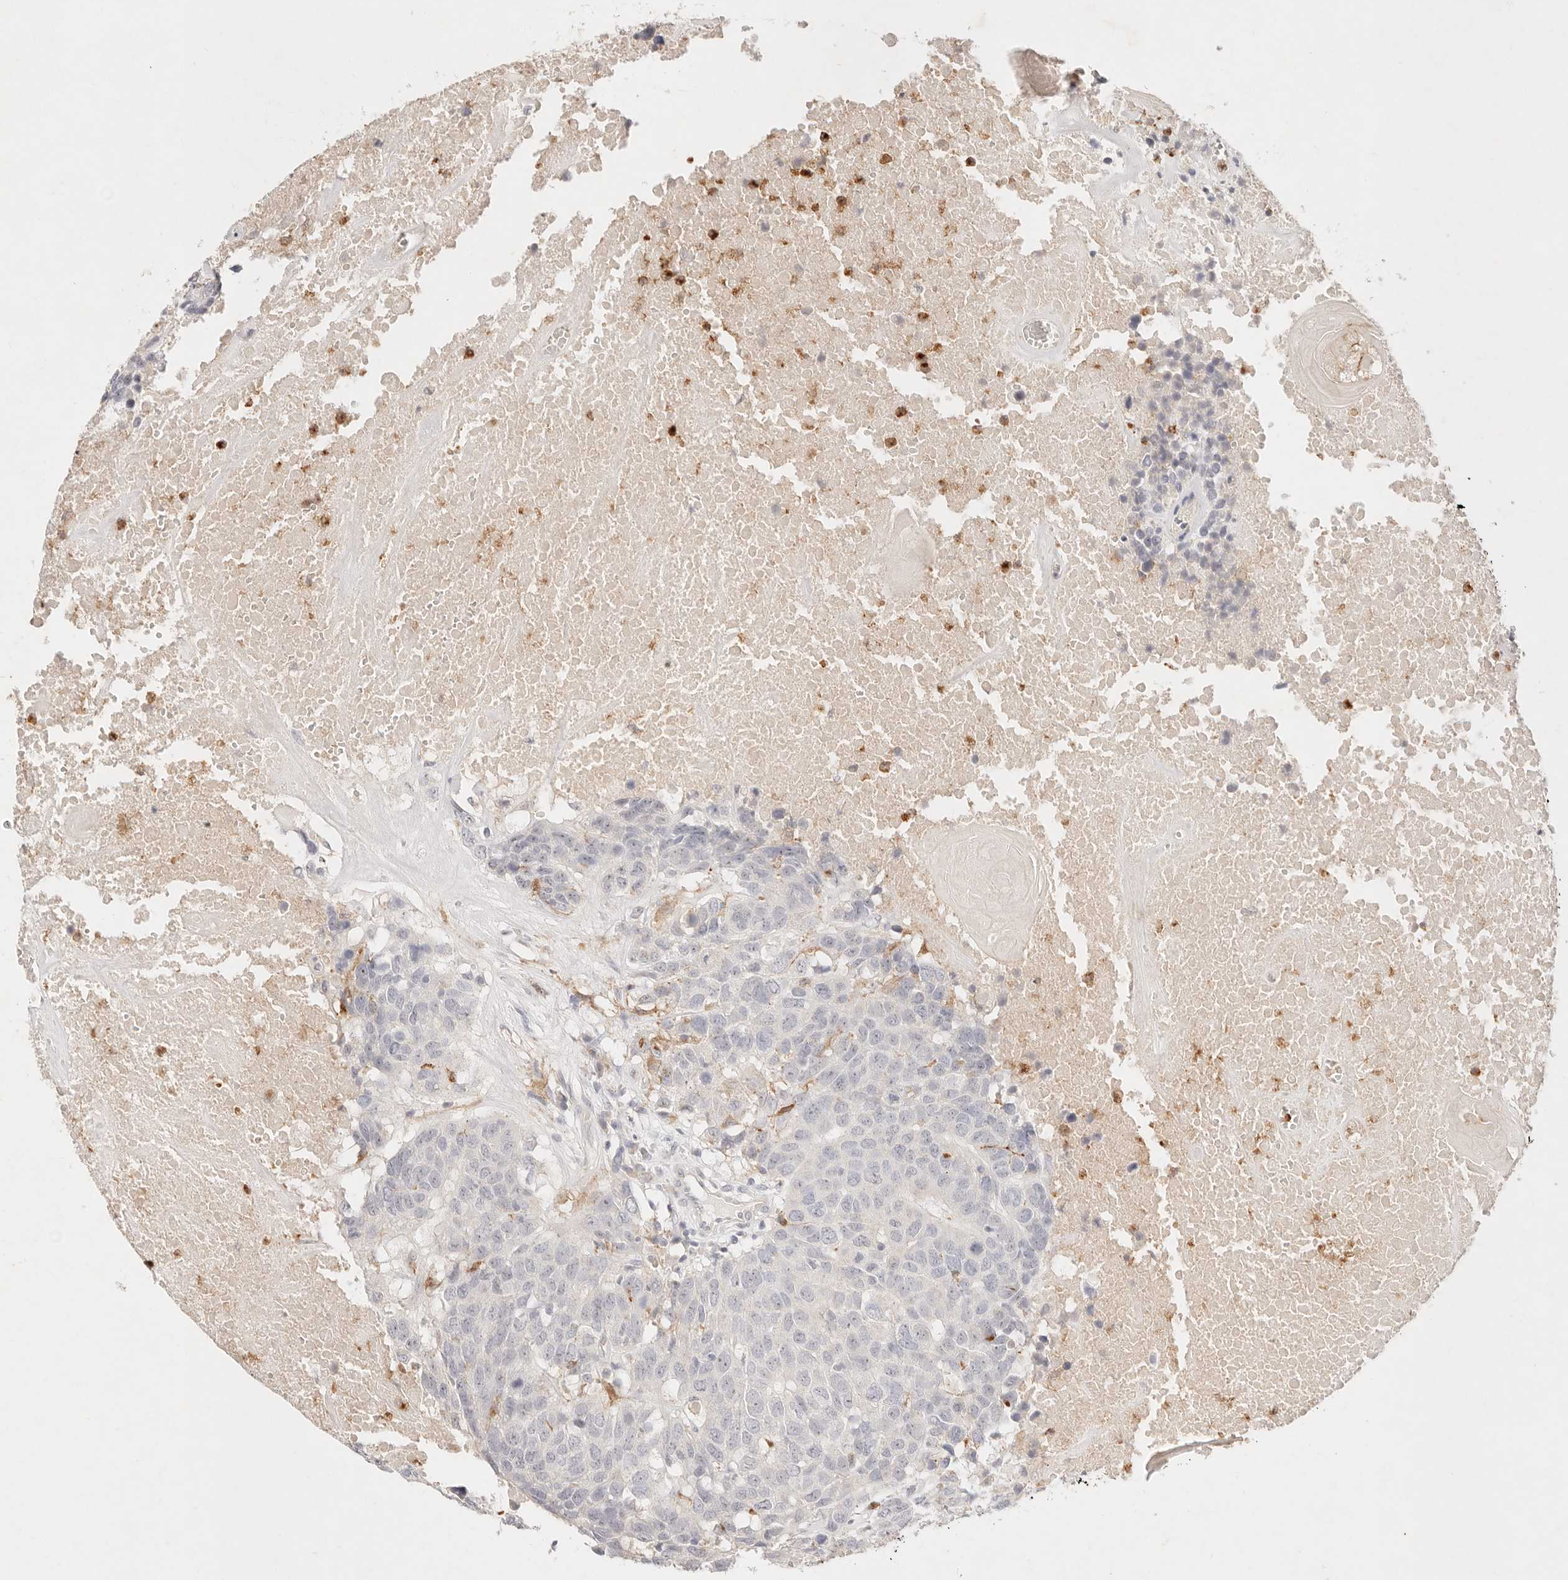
{"staining": {"intensity": "negative", "quantity": "none", "location": "none"}, "tissue": "head and neck cancer", "cell_type": "Tumor cells", "image_type": "cancer", "snomed": [{"axis": "morphology", "description": "Squamous cell carcinoma, NOS"}, {"axis": "topography", "description": "Head-Neck"}], "caption": "Head and neck squamous cell carcinoma was stained to show a protein in brown. There is no significant staining in tumor cells. (DAB (3,3'-diaminobenzidine) immunohistochemistry with hematoxylin counter stain).", "gene": "GPR84", "patient": {"sex": "male", "age": 66}}